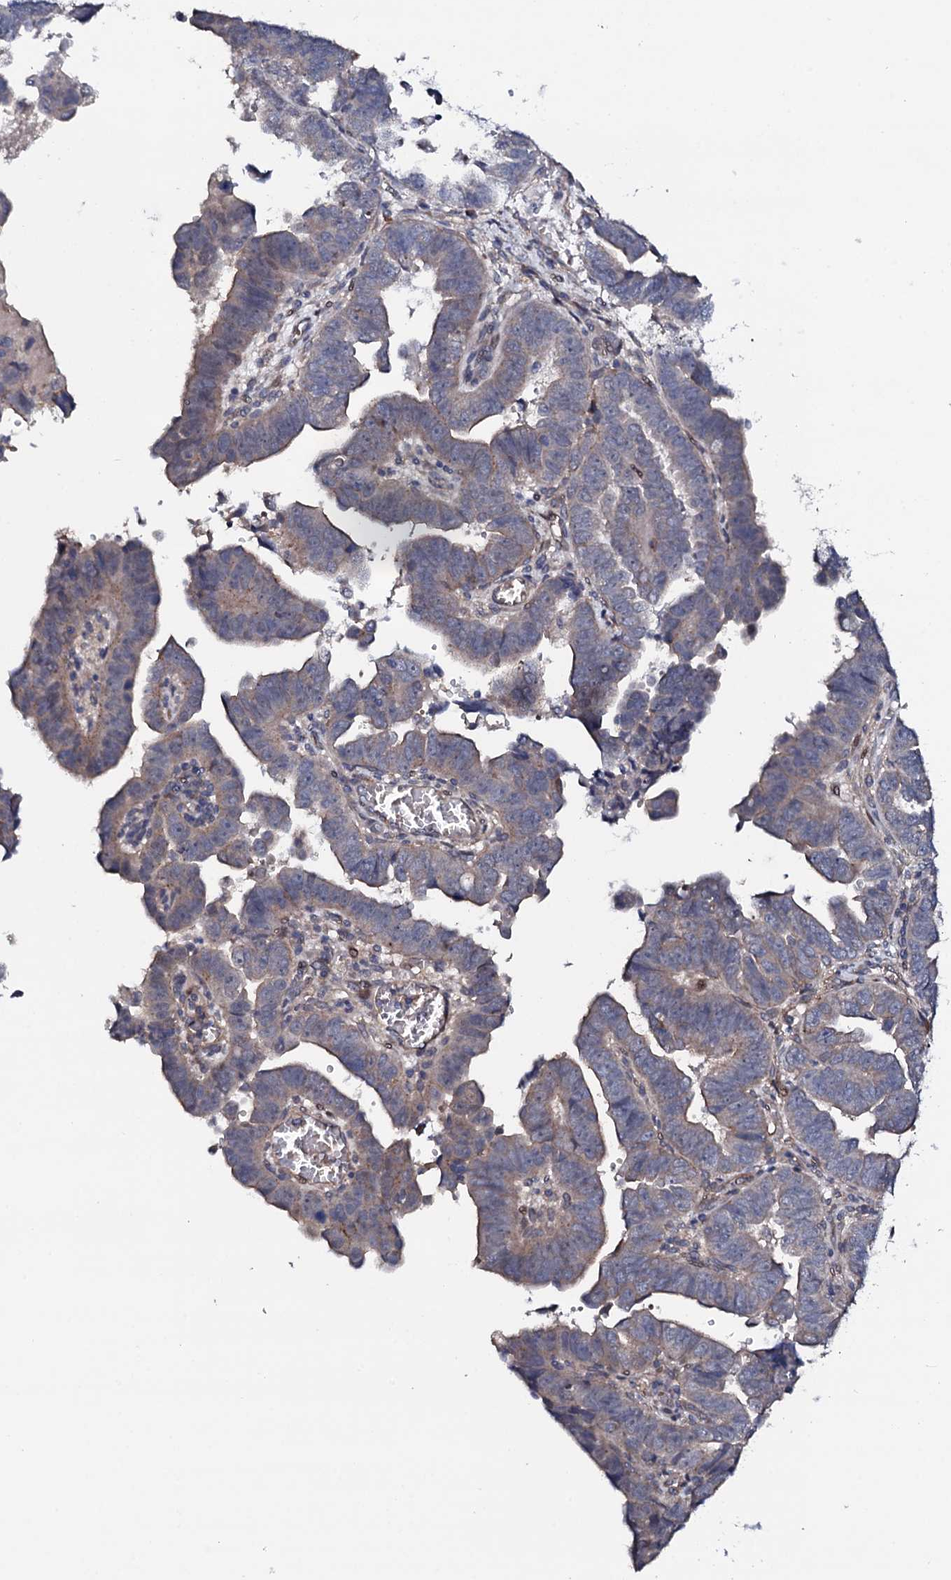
{"staining": {"intensity": "weak", "quantity": "<25%", "location": "cytoplasmic/membranous"}, "tissue": "endometrial cancer", "cell_type": "Tumor cells", "image_type": "cancer", "snomed": [{"axis": "morphology", "description": "Adenocarcinoma, NOS"}, {"axis": "topography", "description": "Endometrium"}], "caption": "Photomicrograph shows no protein expression in tumor cells of endometrial adenocarcinoma tissue.", "gene": "CIAO2A", "patient": {"sex": "female", "age": 75}}